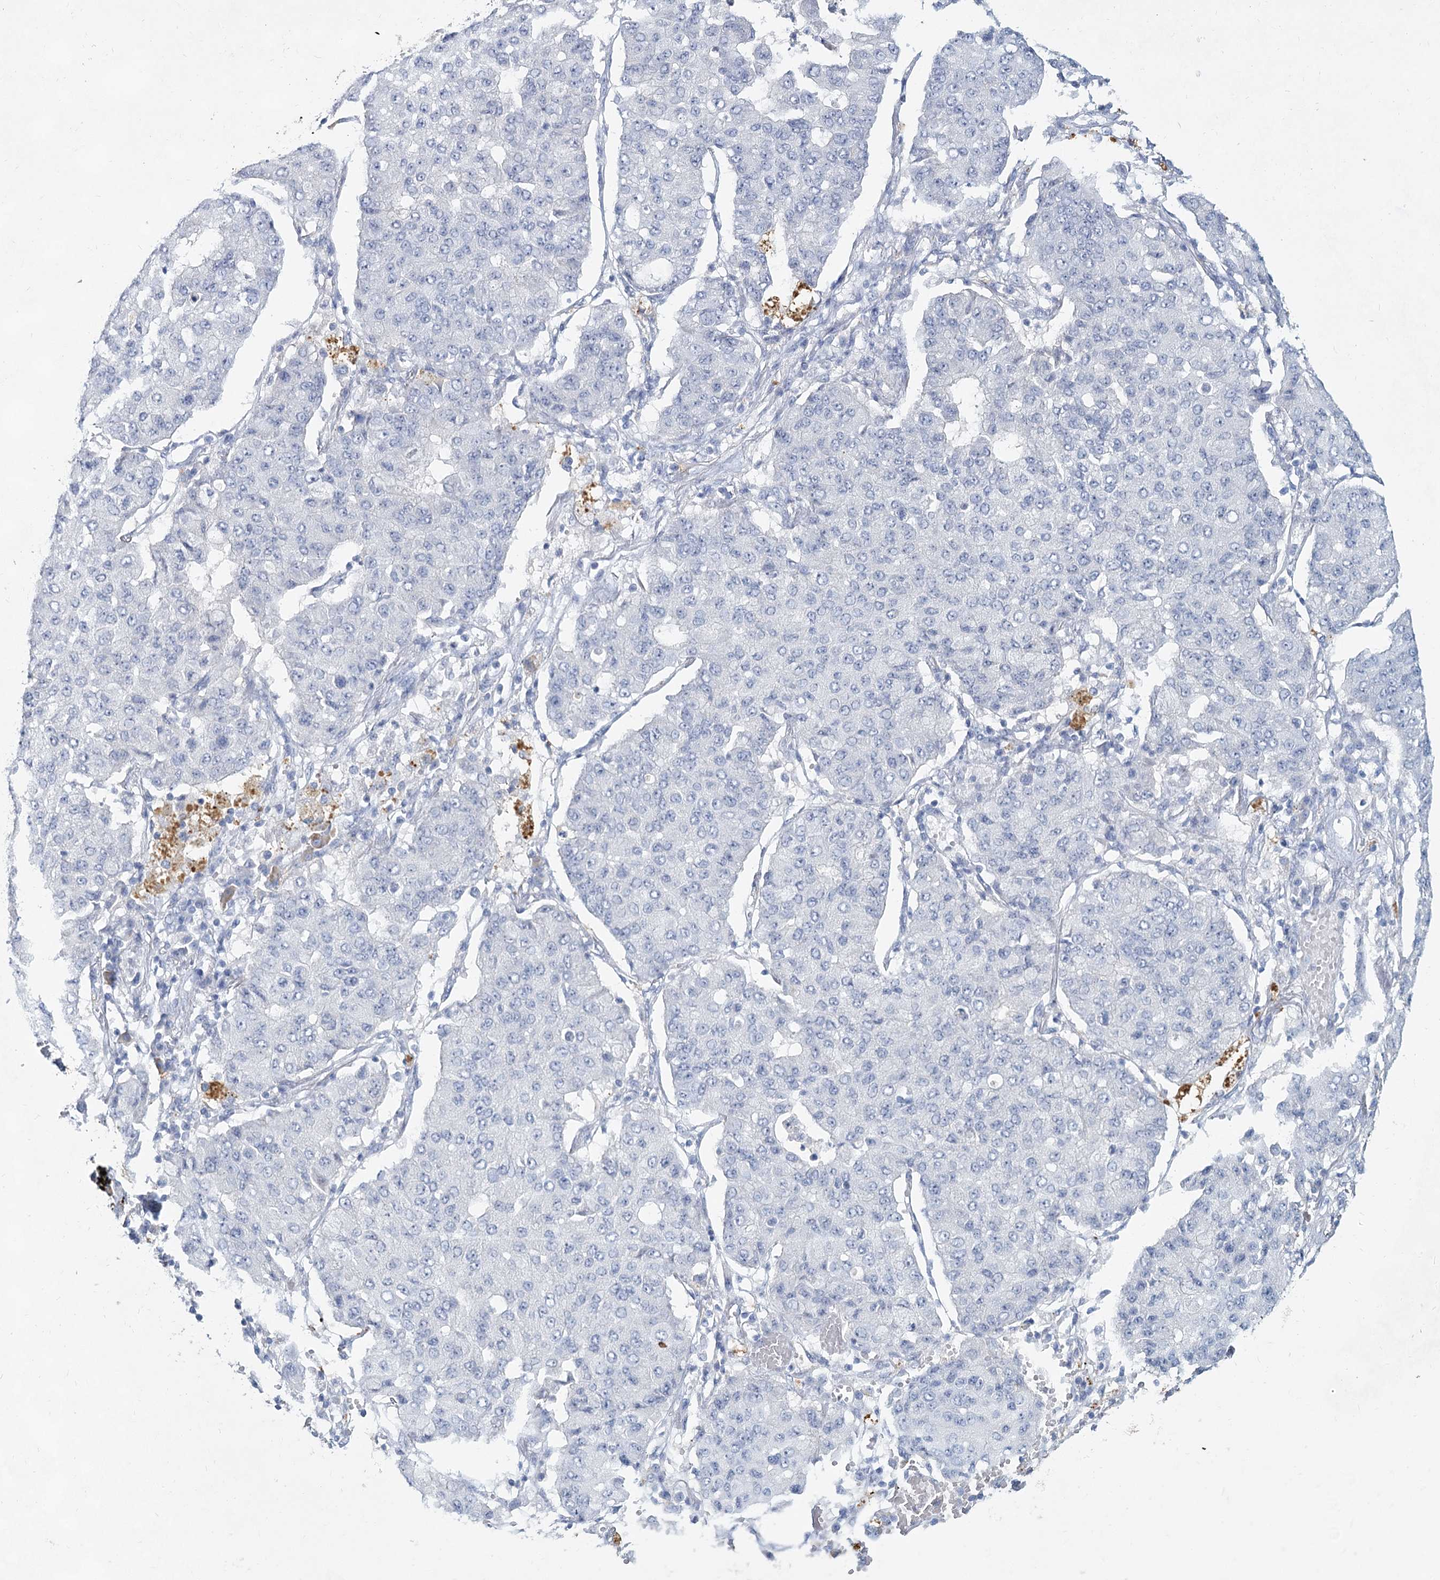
{"staining": {"intensity": "negative", "quantity": "none", "location": "none"}, "tissue": "lung cancer", "cell_type": "Tumor cells", "image_type": "cancer", "snomed": [{"axis": "morphology", "description": "Squamous cell carcinoma, NOS"}, {"axis": "topography", "description": "Lung"}], "caption": "Protein analysis of lung cancer shows no significant positivity in tumor cells. (Brightfield microscopy of DAB immunohistochemistry (IHC) at high magnification).", "gene": "CCDC73", "patient": {"sex": "male", "age": 74}}